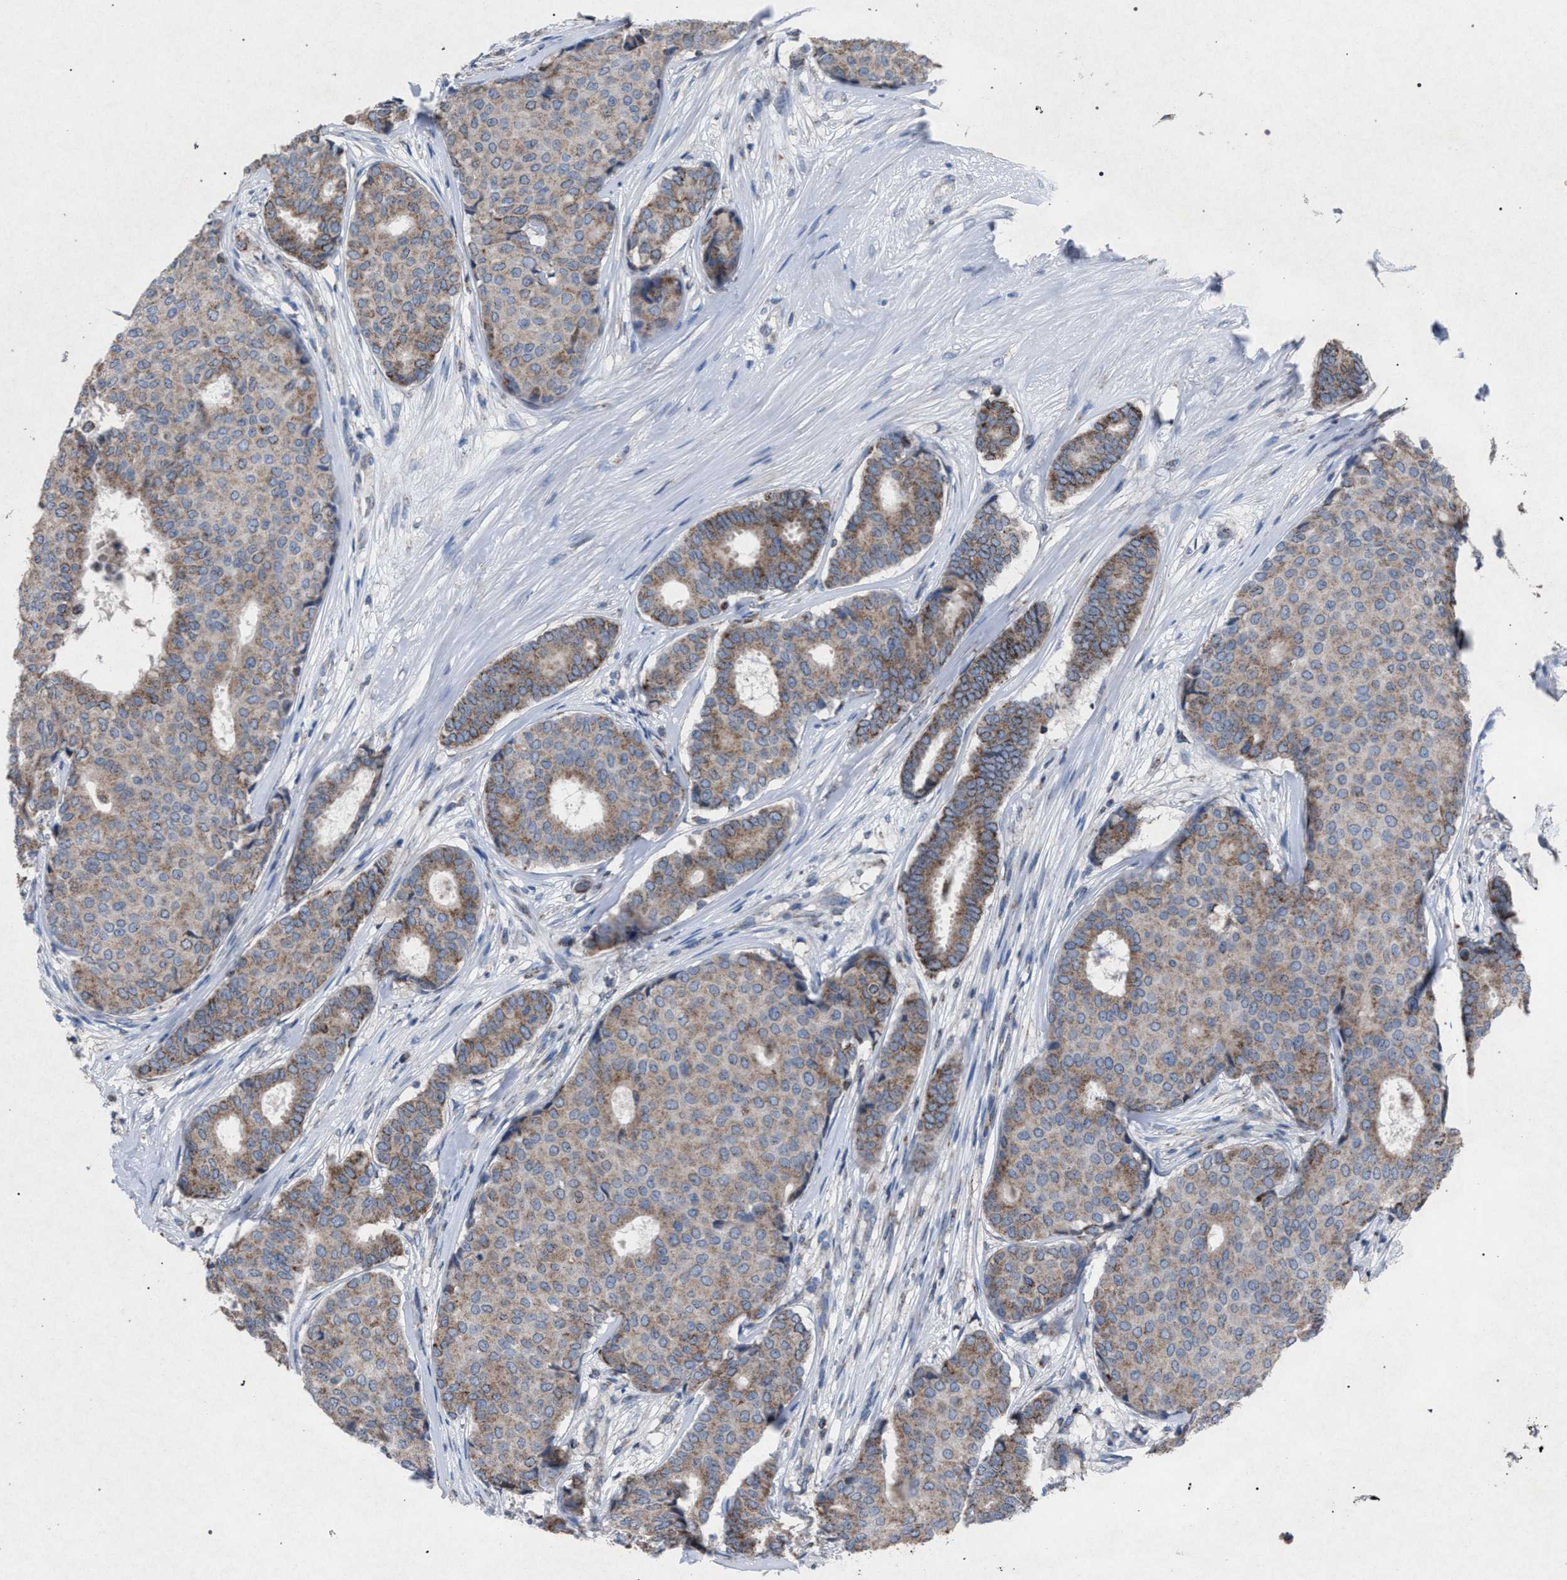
{"staining": {"intensity": "moderate", "quantity": ">75%", "location": "cytoplasmic/membranous"}, "tissue": "breast cancer", "cell_type": "Tumor cells", "image_type": "cancer", "snomed": [{"axis": "morphology", "description": "Duct carcinoma"}, {"axis": "topography", "description": "Breast"}], "caption": "IHC histopathology image of human breast infiltrating ductal carcinoma stained for a protein (brown), which displays medium levels of moderate cytoplasmic/membranous positivity in about >75% of tumor cells.", "gene": "HSD17B4", "patient": {"sex": "female", "age": 75}}